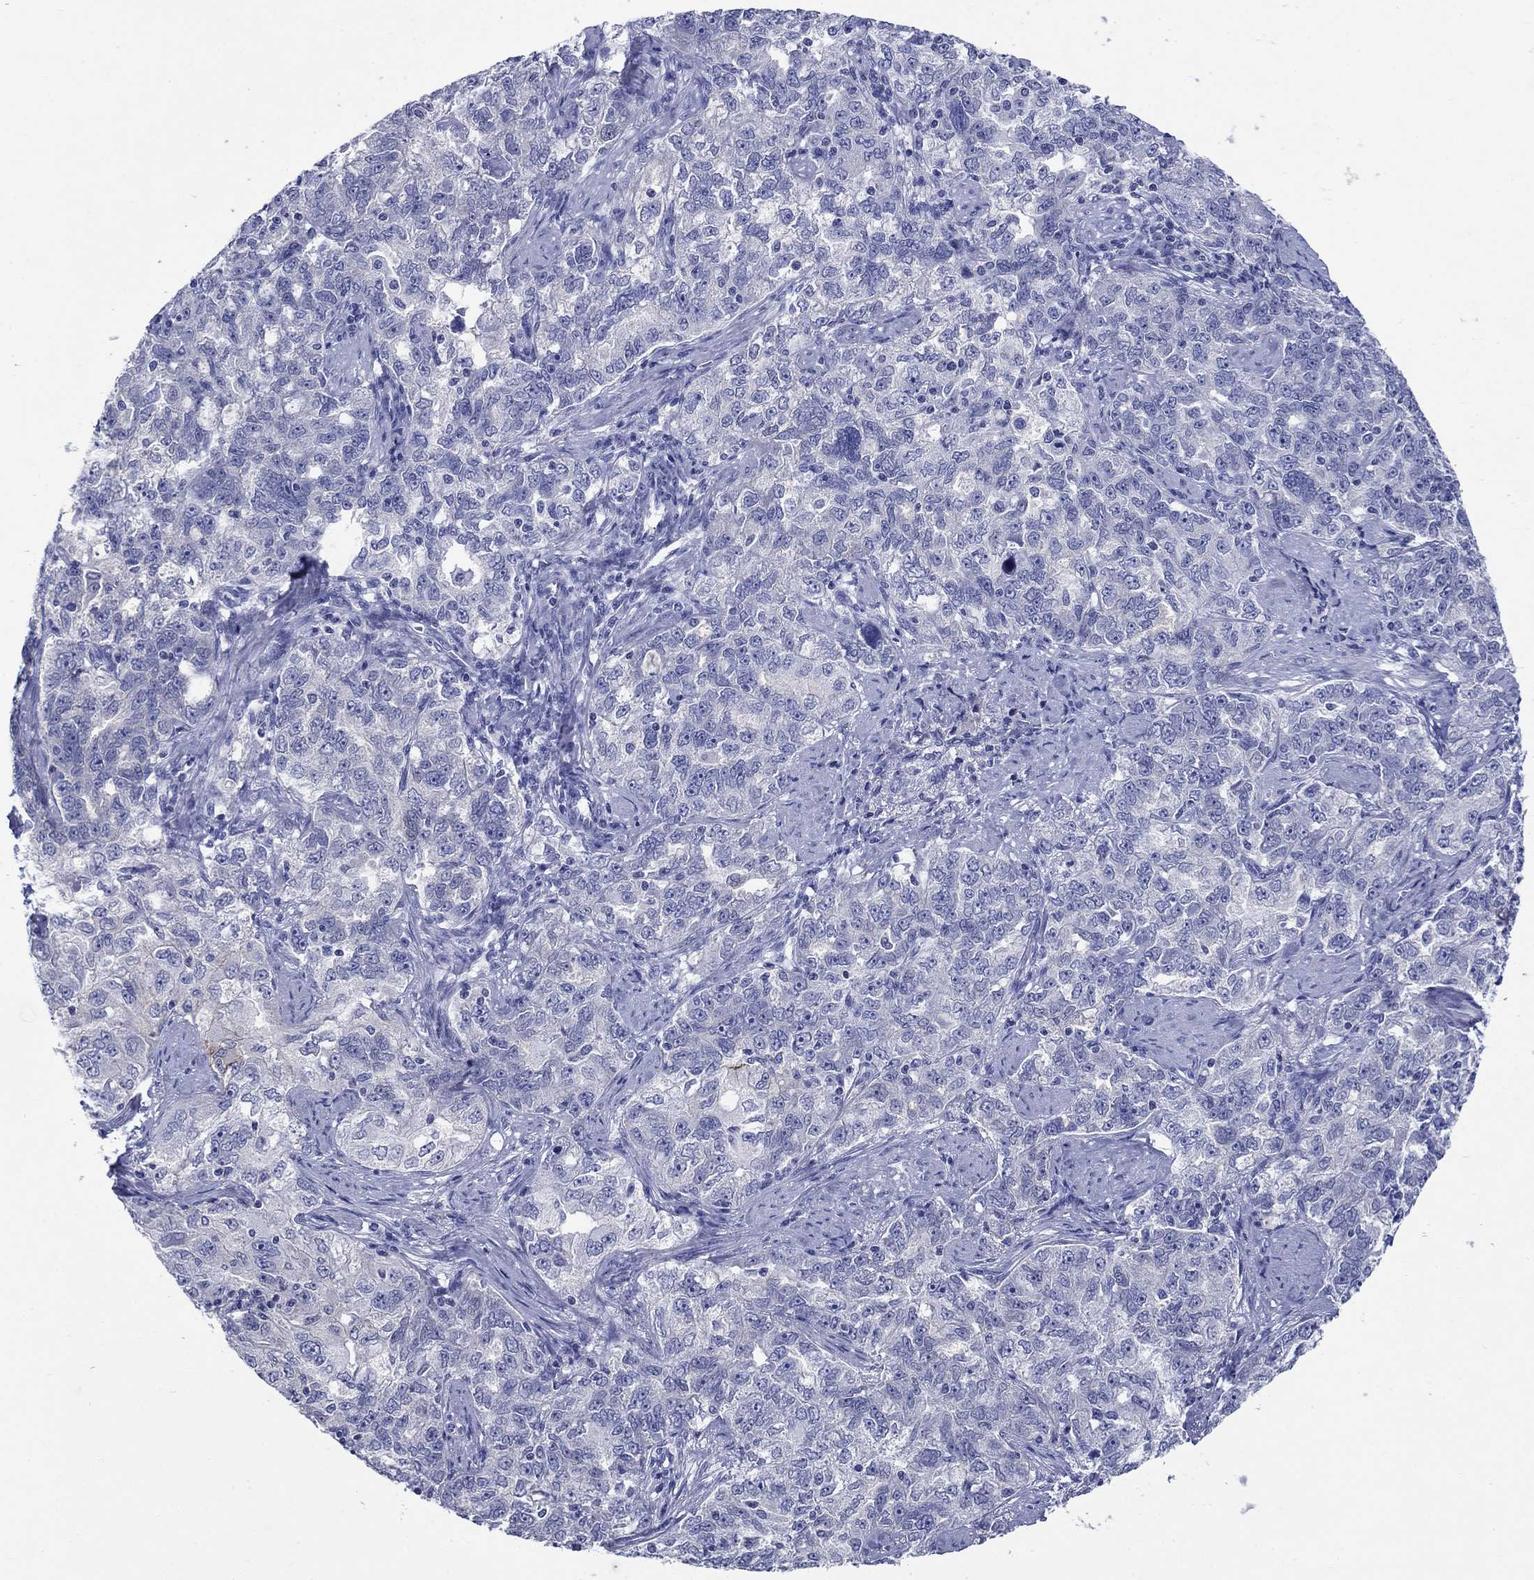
{"staining": {"intensity": "negative", "quantity": "none", "location": "none"}, "tissue": "ovarian cancer", "cell_type": "Tumor cells", "image_type": "cancer", "snomed": [{"axis": "morphology", "description": "Cystadenocarcinoma, serous, NOS"}, {"axis": "topography", "description": "Ovary"}], "caption": "The IHC micrograph has no significant staining in tumor cells of ovarian cancer tissue.", "gene": "SULT2B1", "patient": {"sex": "female", "age": 51}}